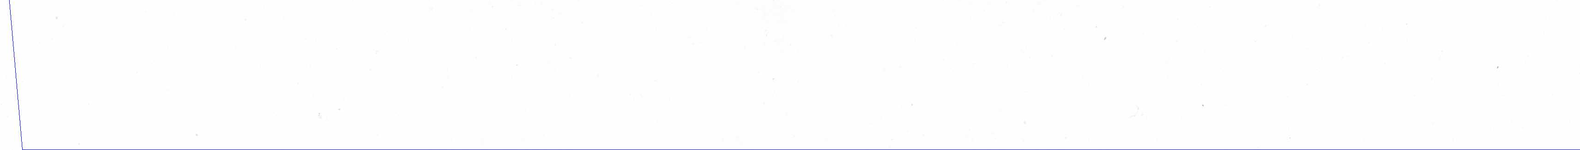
{"staining": {"intensity": "negative", "quantity": "none", "location": "none"}, "tissue": "adipose tissue", "cell_type": "Adipocytes", "image_type": "normal", "snomed": [{"axis": "morphology", "description": "Normal tissue, NOS"}, {"axis": "topography", "description": "Cartilage tissue"}, {"axis": "topography", "description": "Lung"}], "caption": "Image shows no significant protein positivity in adipocytes of benign adipose tissue.", "gene": "ACTA2", "patient": {"sex": "male", "age": 65}}